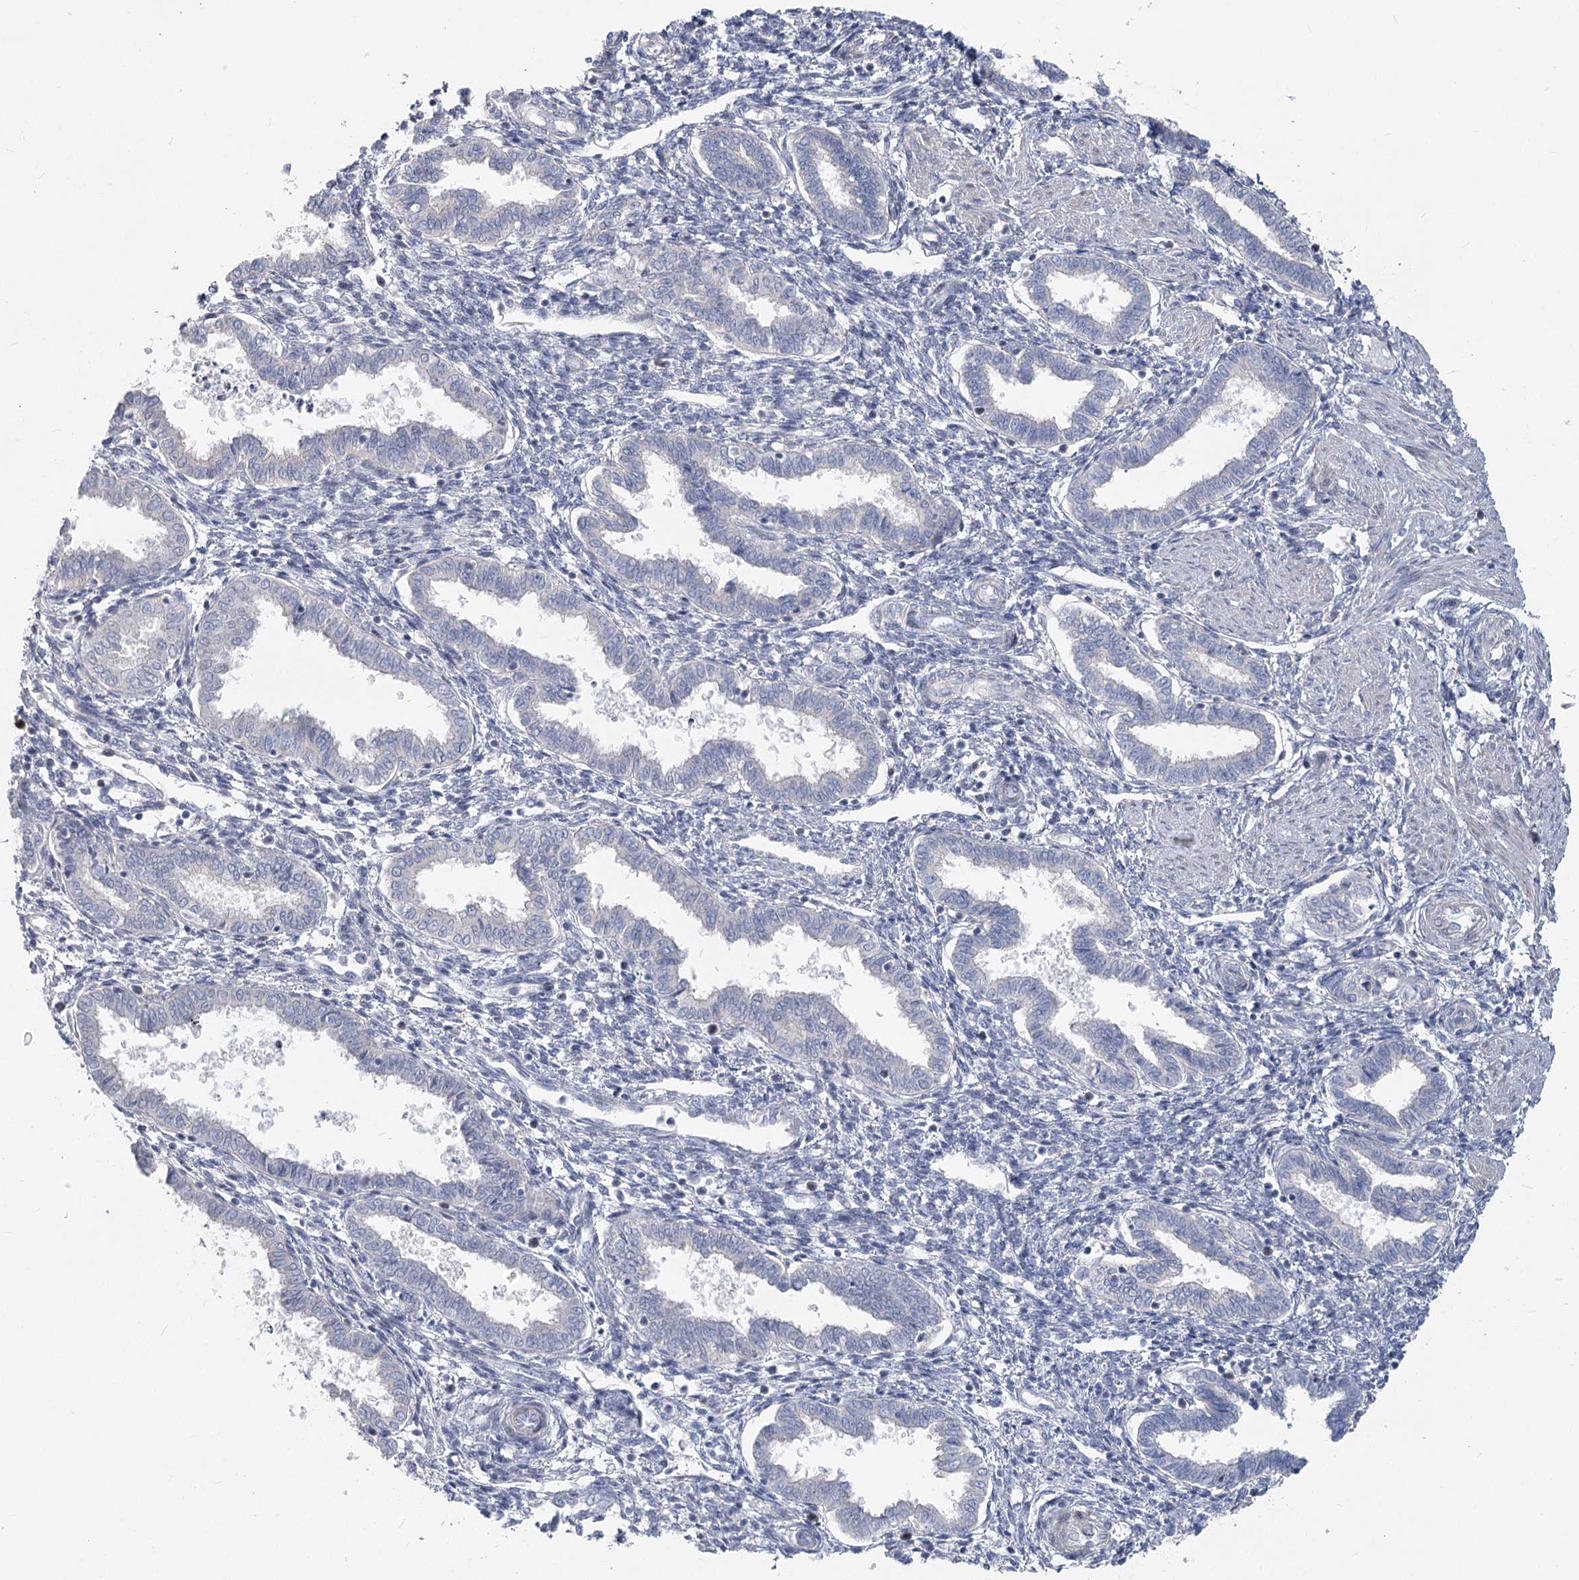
{"staining": {"intensity": "negative", "quantity": "none", "location": "none"}, "tissue": "endometrium", "cell_type": "Cells in endometrial stroma", "image_type": "normal", "snomed": [{"axis": "morphology", "description": "Normal tissue, NOS"}, {"axis": "topography", "description": "Endometrium"}], "caption": "IHC image of benign endometrium: endometrium stained with DAB reveals no significant protein positivity in cells in endometrial stroma.", "gene": "ABITRAM", "patient": {"sex": "female", "age": 33}}